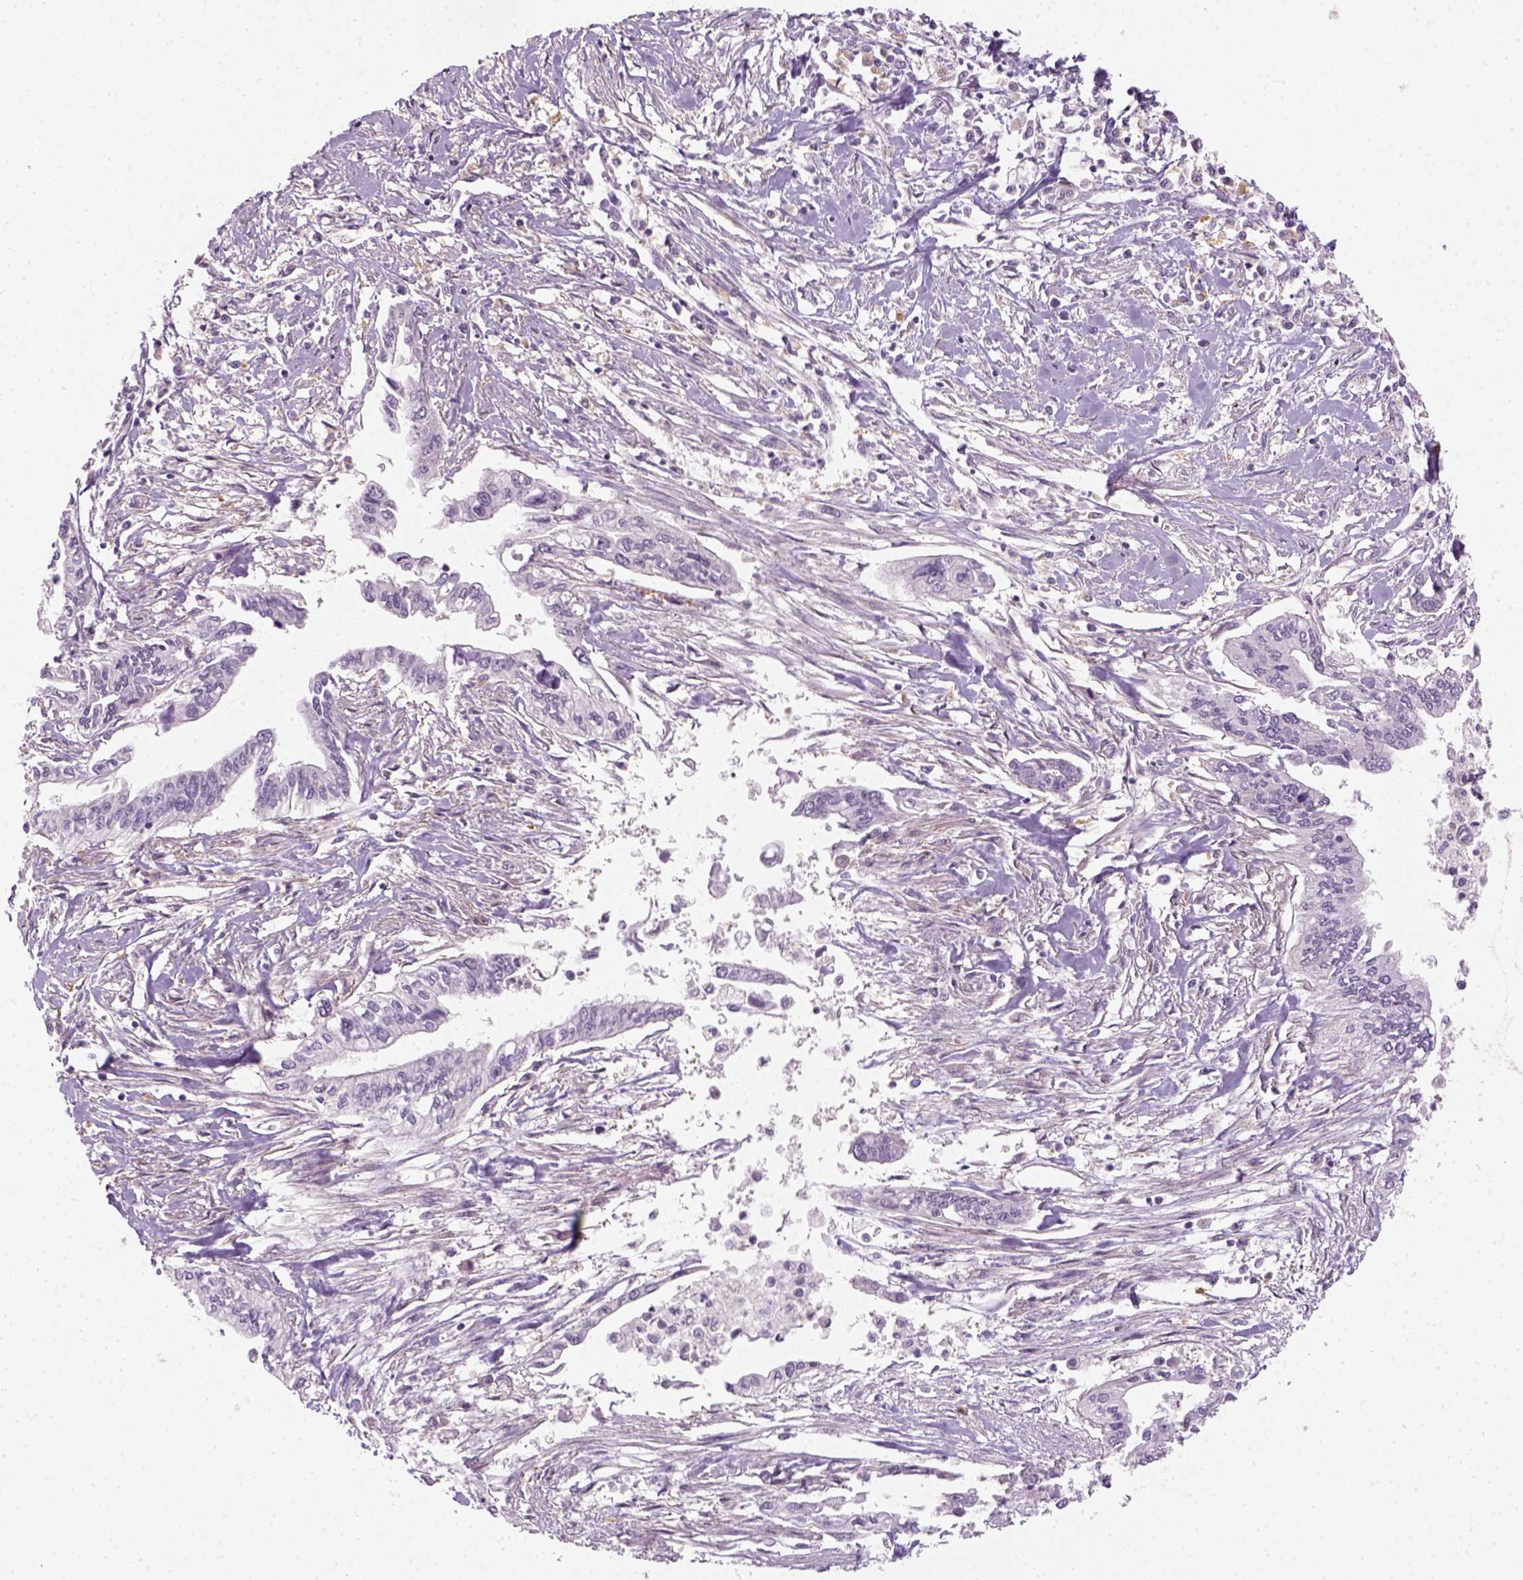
{"staining": {"intensity": "negative", "quantity": "none", "location": "none"}, "tissue": "pancreatic cancer", "cell_type": "Tumor cells", "image_type": "cancer", "snomed": [{"axis": "morphology", "description": "Adenocarcinoma, NOS"}, {"axis": "topography", "description": "Pancreas"}], "caption": "Immunohistochemistry (IHC) micrograph of adenocarcinoma (pancreatic) stained for a protein (brown), which exhibits no staining in tumor cells.", "gene": "FAM163B", "patient": {"sex": "male", "age": 60}}